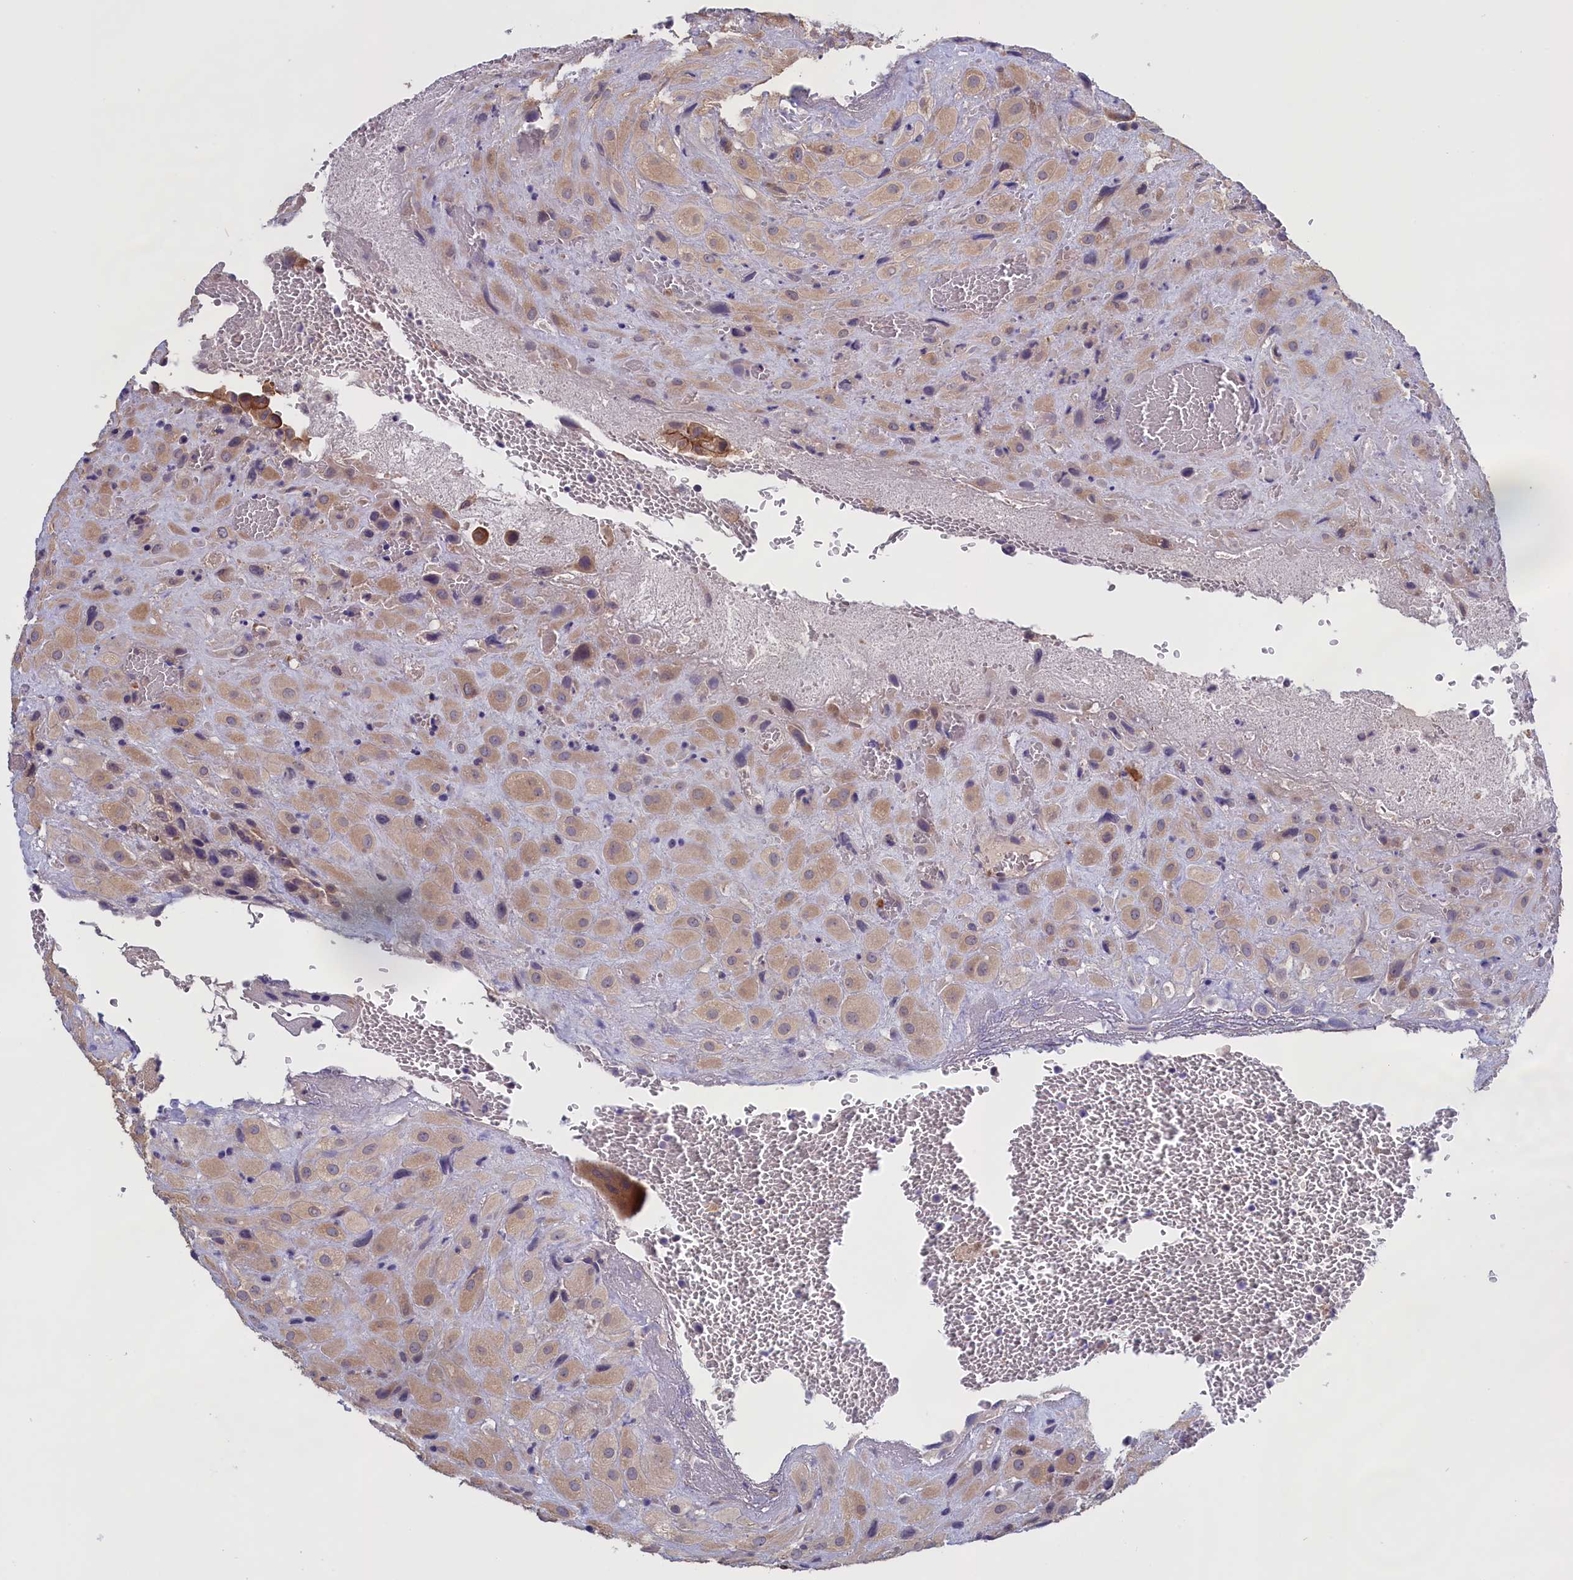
{"staining": {"intensity": "weak", "quantity": "25%-75%", "location": "cytoplasmic/membranous"}, "tissue": "placenta", "cell_type": "Decidual cells", "image_type": "normal", "snomed": [{"axis": "morphology", "description": "Normal tissue, NOS"}, {"axis": "topography", "description": "Placenta"}], "caption": "A brown stain highlights weak cytoplasmic/membranous staining of a protein in decidual cells of normal placenta.", "gene": "COL19A1", "patient": {"sex": "female", "age": 35}}